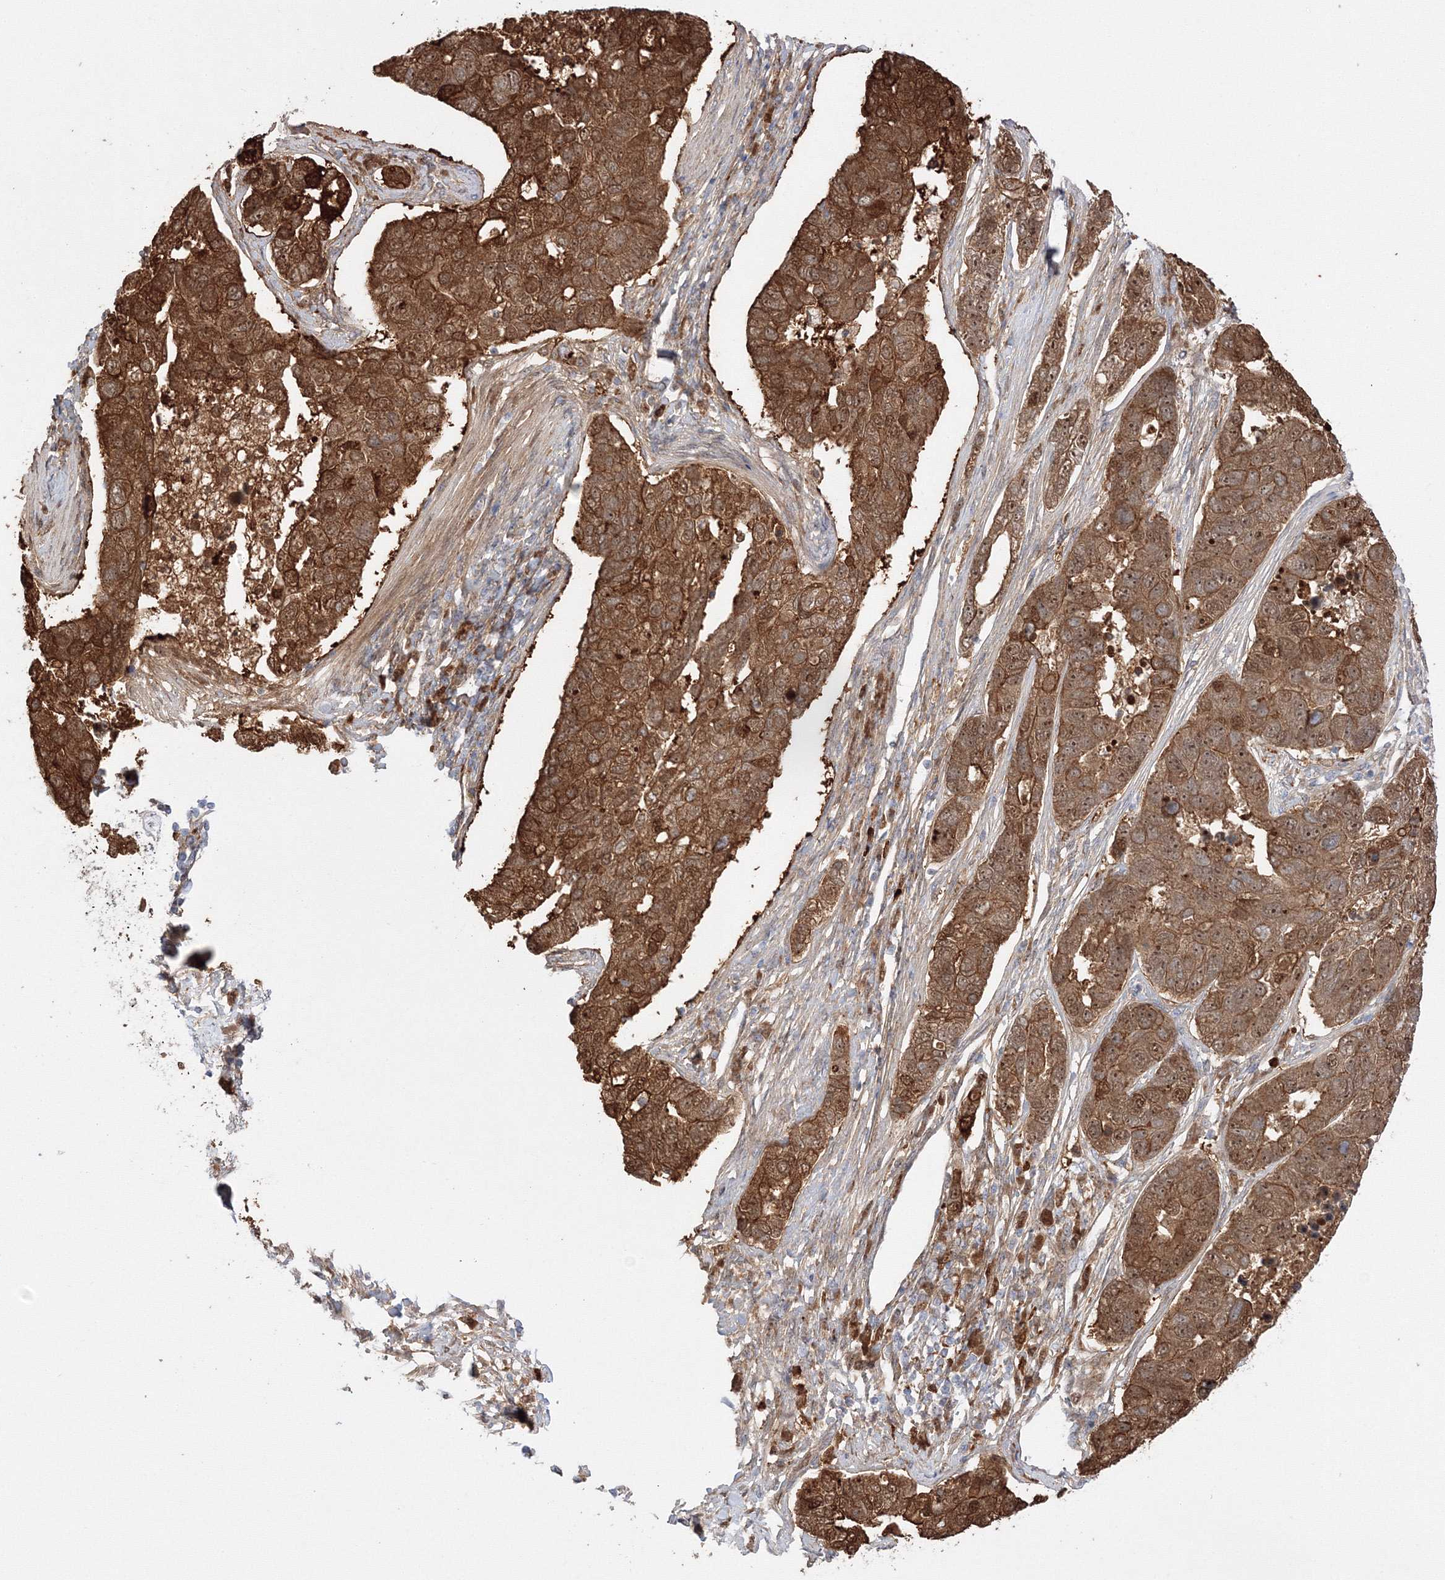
{"staining": {"intensity": "strong", "quantity": ">75%", "location": "cytoplasmic/membranous,nuclear"}, "tissue": "pancreatic cancer", "cell_type": "Tumor cells", "image_type": "cancer", "snomed": [{"axis": "morphology", "description": "Adenocarcinoma, NOS"}, {"axis": "topography", "description": "Pancreas"}], "caption": "Immunohistochemistry of pancreatic cancer (adenocarcinoma) exhibits high levels of strong cytoplasmic/membranous and nuclear positivity in about >75% of tumor cells.", "gene": "NPM3", "patient": {"sex": "female", "age": 61}}